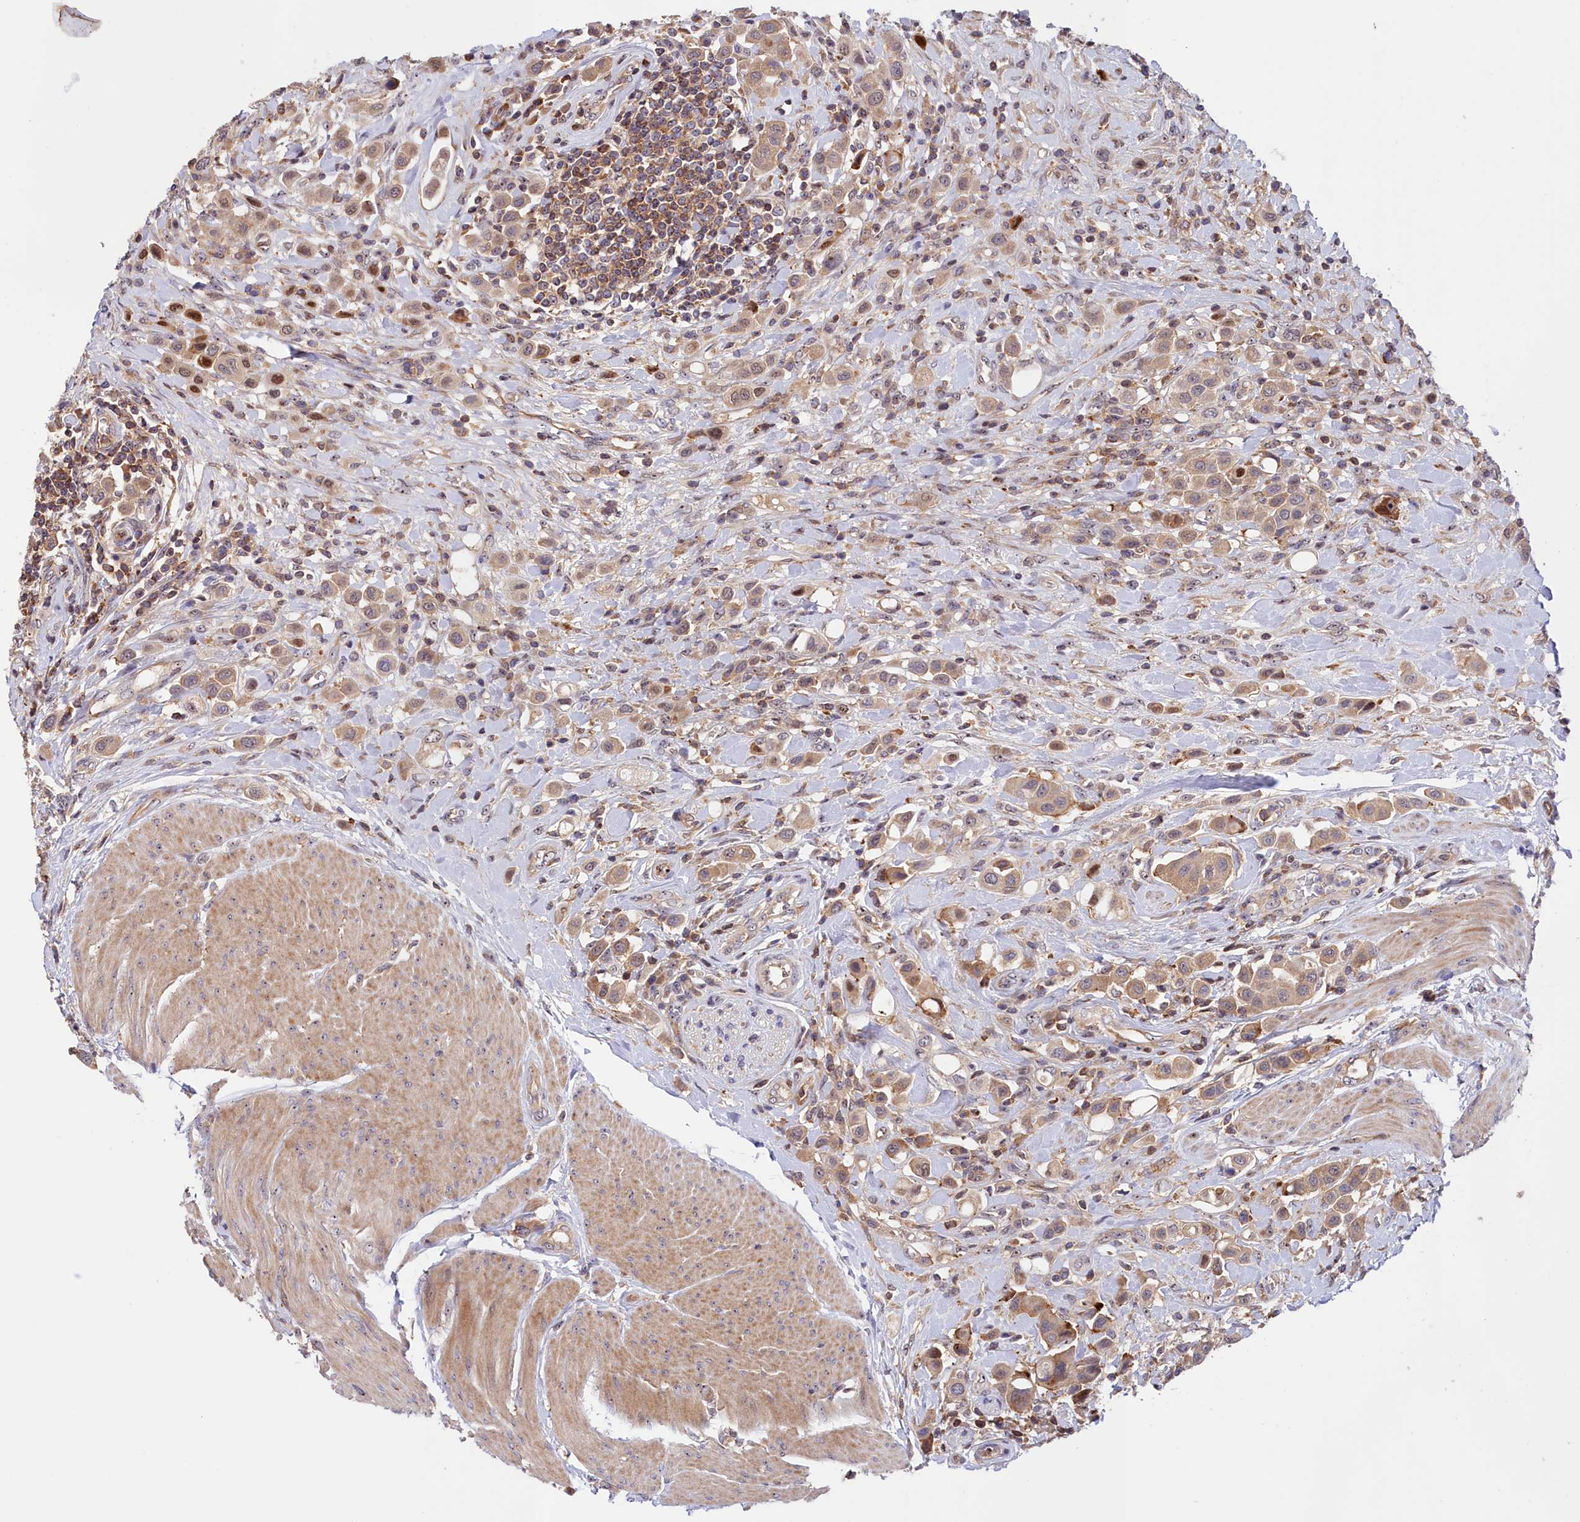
{"staining": {"intensity": "weak", "quantity": ">75%", "location": "cytoplasmic/membranous"}, "tissue": "urothelial cancer", "cell_type": "Tumor cells", "image_type": "cancer", "snomed": [{"axis": "morphology", "description": "Urothelial carcinoma, High grade"}, {"axis": "topography", "description": "Urinary bladder"}], "caption": "IHC (DAB) staining of human urothelial carcinoma (high-grade) demonstrates weak cytoplasmic/membranous protein staining in about >75% of tumor cells.", "gene": "NEURL4", "patient": {"sex": "male", "age": 50}}